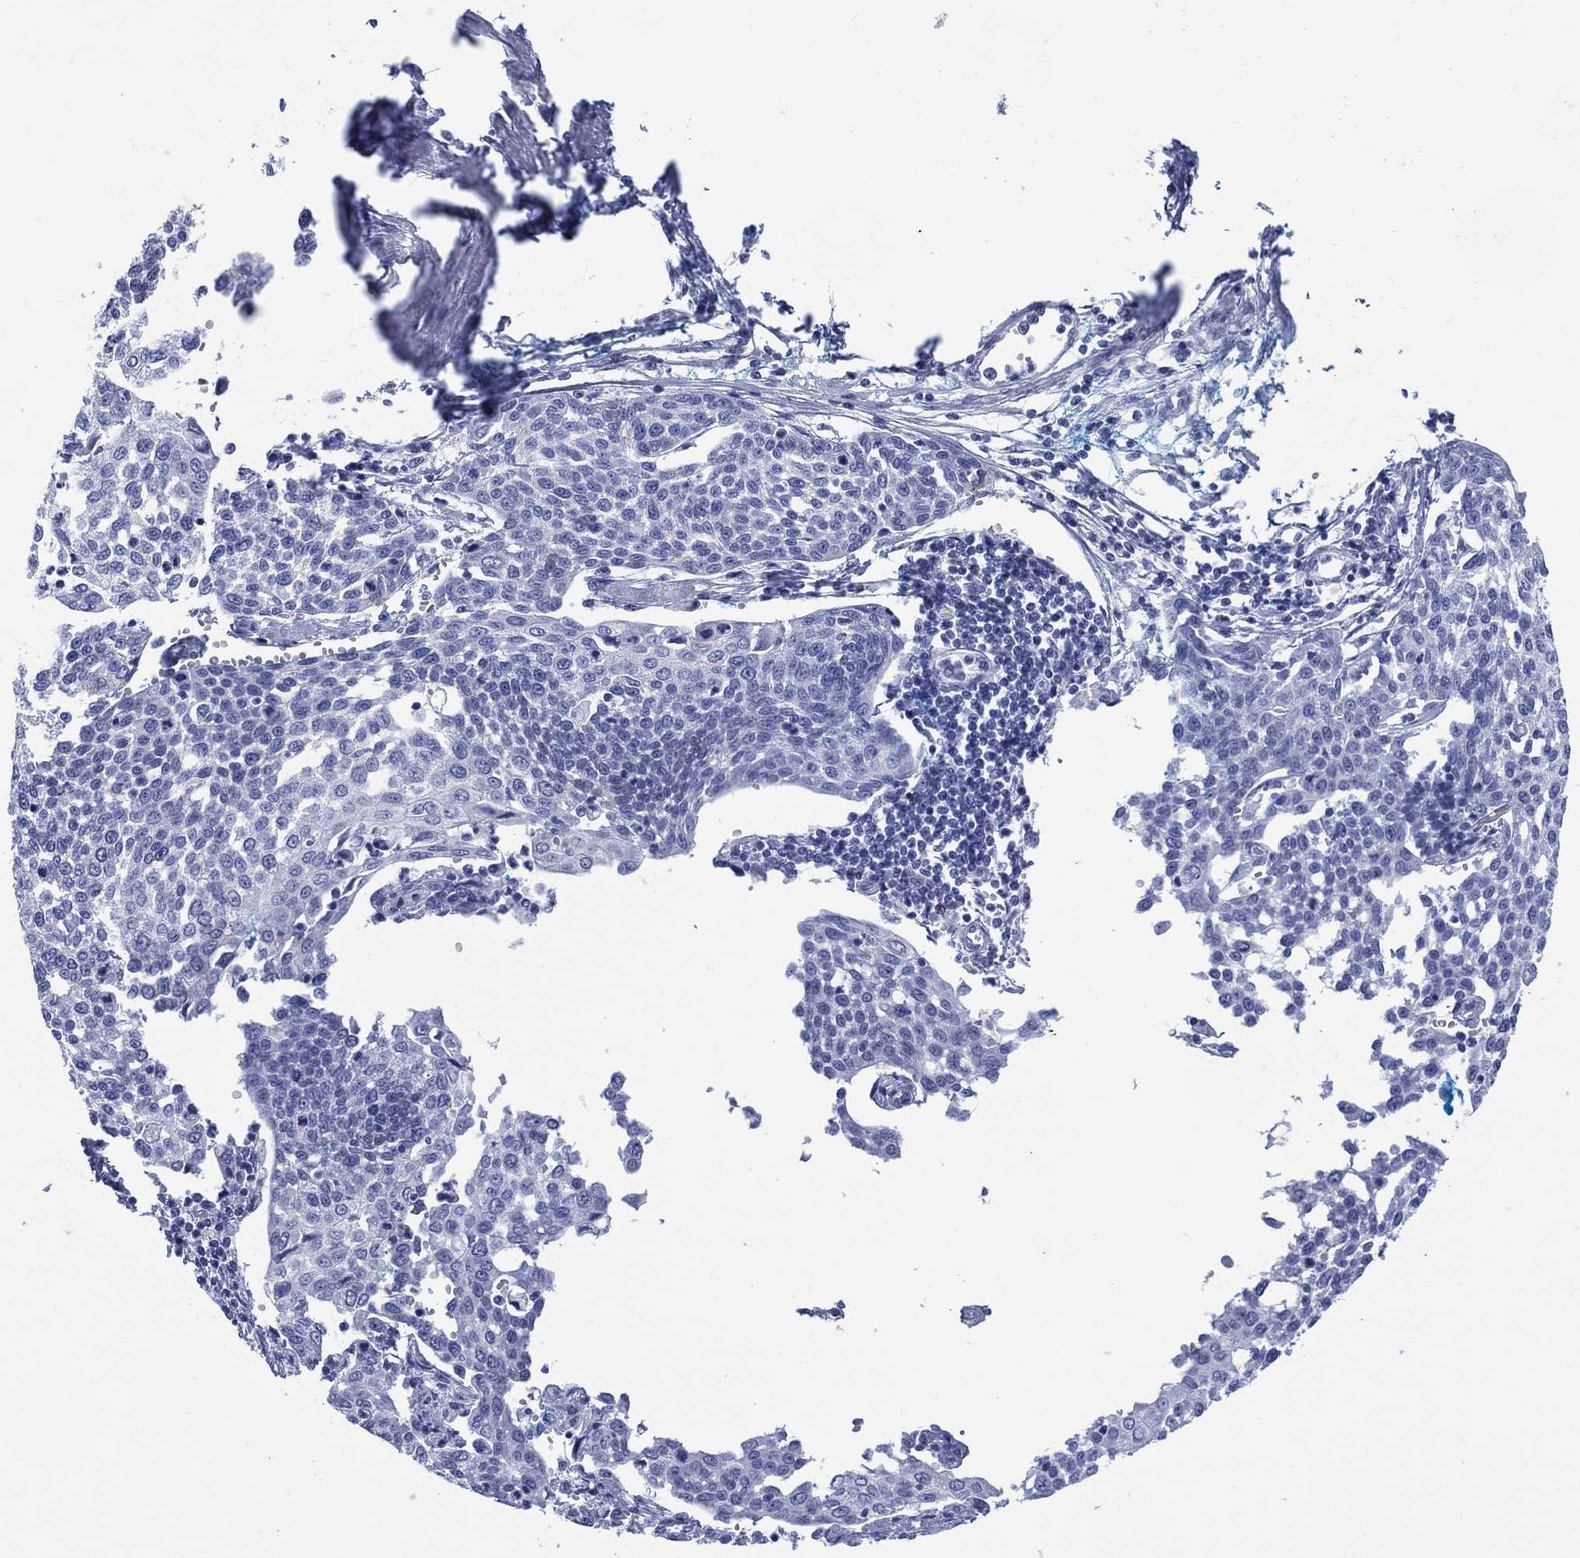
{"staining": {"intensity": "negative", "quantity": "none", "location": "none"}, "tissue": "cervical cancer", "cell_type": "Tumor cells", "image_type": "cancer", "snomed": [{"axis": "morphology", "description": "Squamous cell carcinoma, NOS"}, {"axis": "topography", "description": "Cervix"}], "caption": "The photomicrograph displays no significant staining in tumor cells of squamous cell carcinoma (cervical). The staining was performed using DAB (3,3'-diaminobenzidine) to visualize the protein expression in brown, while the nuclei were stained in blue with hematoxylin (Magnification: 20x).", "gene": "DDI1", "patient": {"sex": "female", "age": 34}}